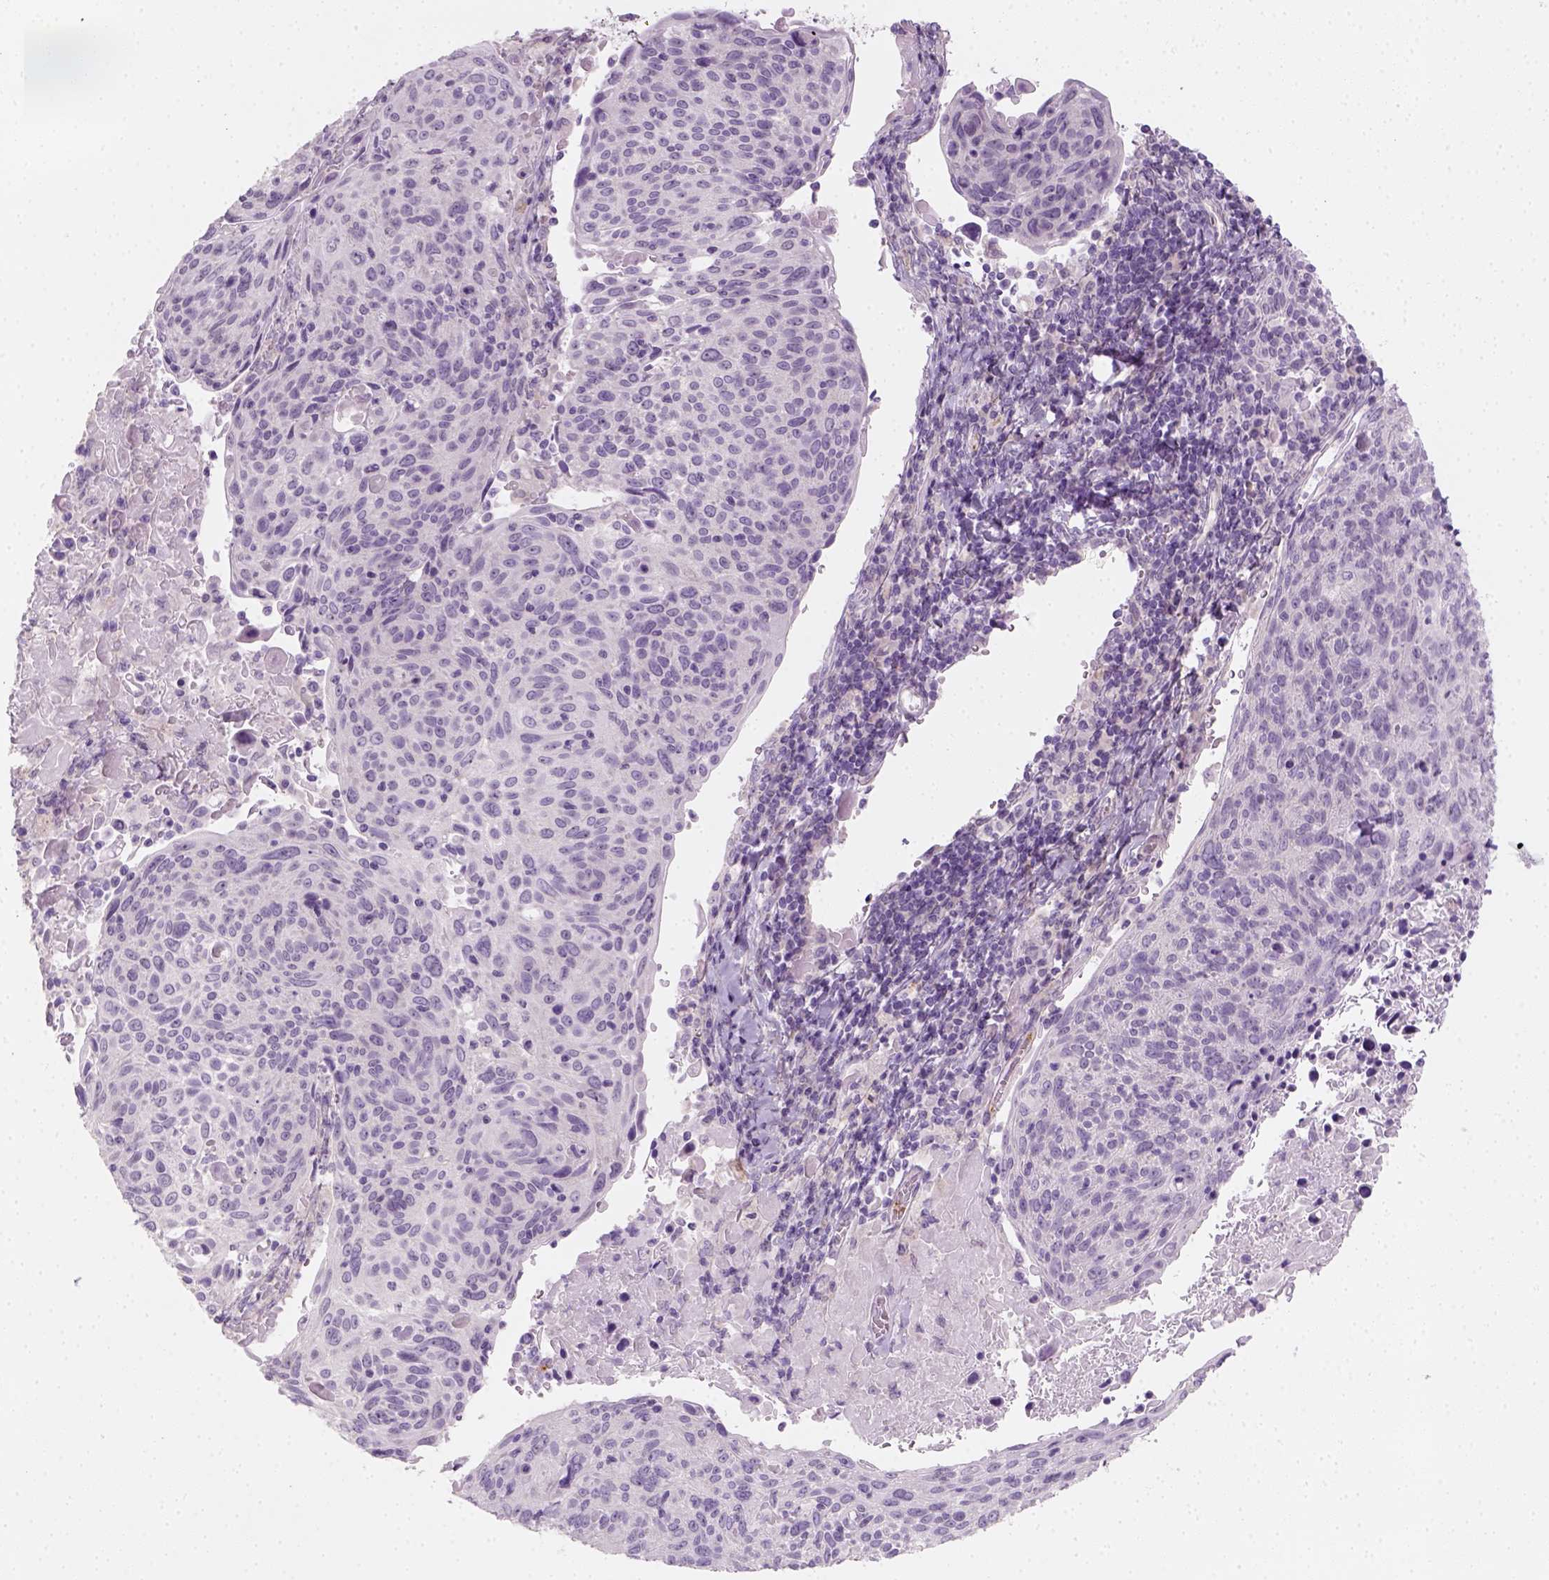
{"staining": {"intensity": "negative", "quantity": "none", "location": "none"}, "tissue": "cervical cancer", "cell_type": "Tumor cells", "image_type": "cancer", "snomed": [{"axis": "morphology", "description": "Squamous cell carcinoma, NOS"}, {"axis": "topography", "description": "Cervix"}], "caption": "Protein analysis of squamous cell carcinoma (cervical) demonstrates no significant expression in tumor cells. (Stains: DAB (3,3'-diaminobenzidine) IHC with hematoxylin counter stain, Microscopy: brightfield microscopy at high magnification).", "gene": "FAM163B", "patient": {"sex": "female", "age": 61}}